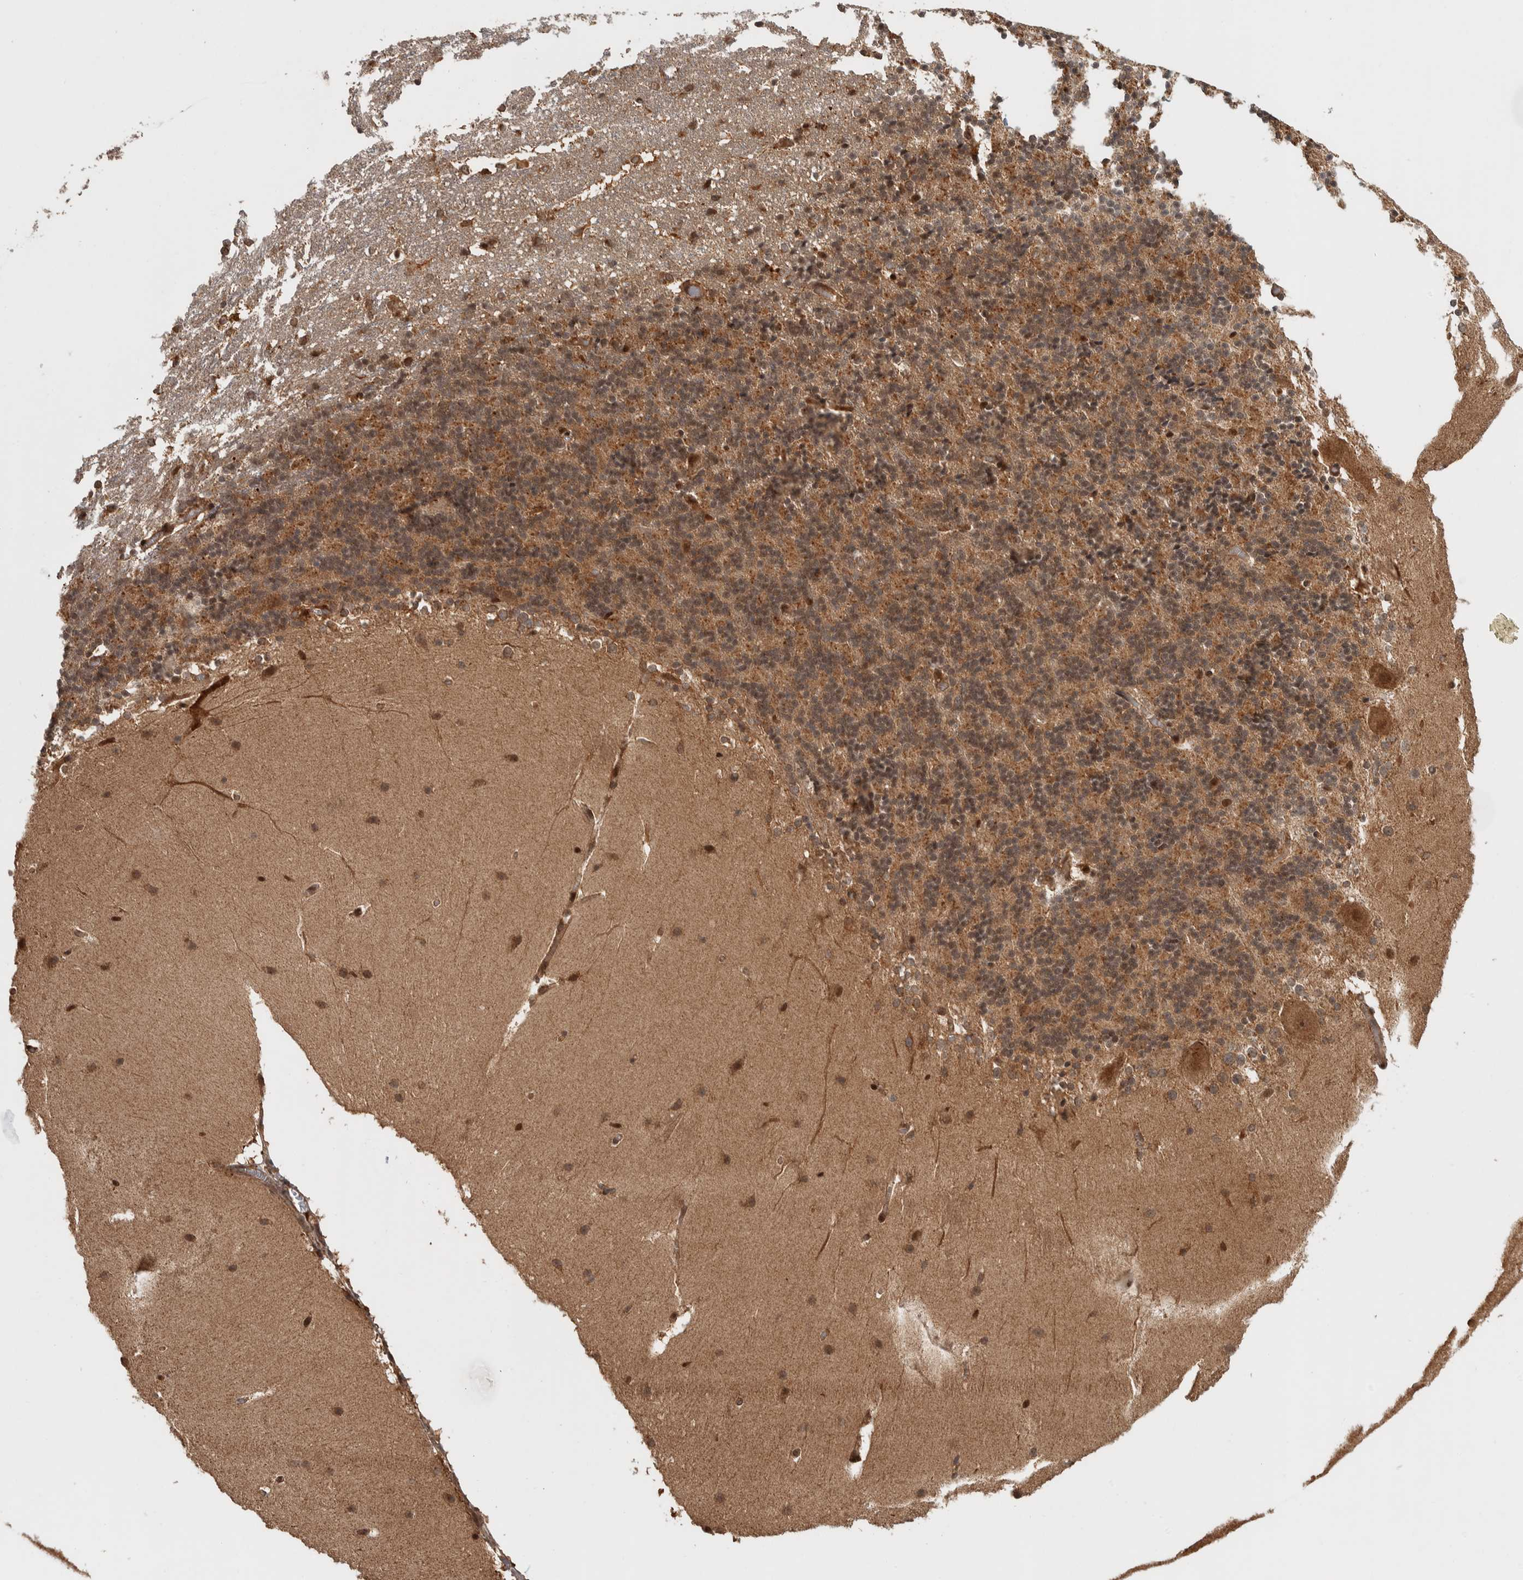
{"staining": {"intensity": "weak", "quantity": ">75%", "location": "cytoplasmic/membranous,nuclear"}, "tissue": "cerebellum", "cell_type": "Cells in granular layer", "image_type": "normal", "snomed": [{"axis": "morphology", "description": "Normal tissue, NOS"}, {"axis": "topography", "description": "Cerebellum"}], "caption": "High-power microscopy captured an immunohistochemistry micrograph of unremarkable cerebellum, revealing weak cytoplasmic/membranous,nuclear expression in about >75% of cells in granular layer.", "gene": "RPS6KA4", "patient": {"sex": "female", "age": 19}}